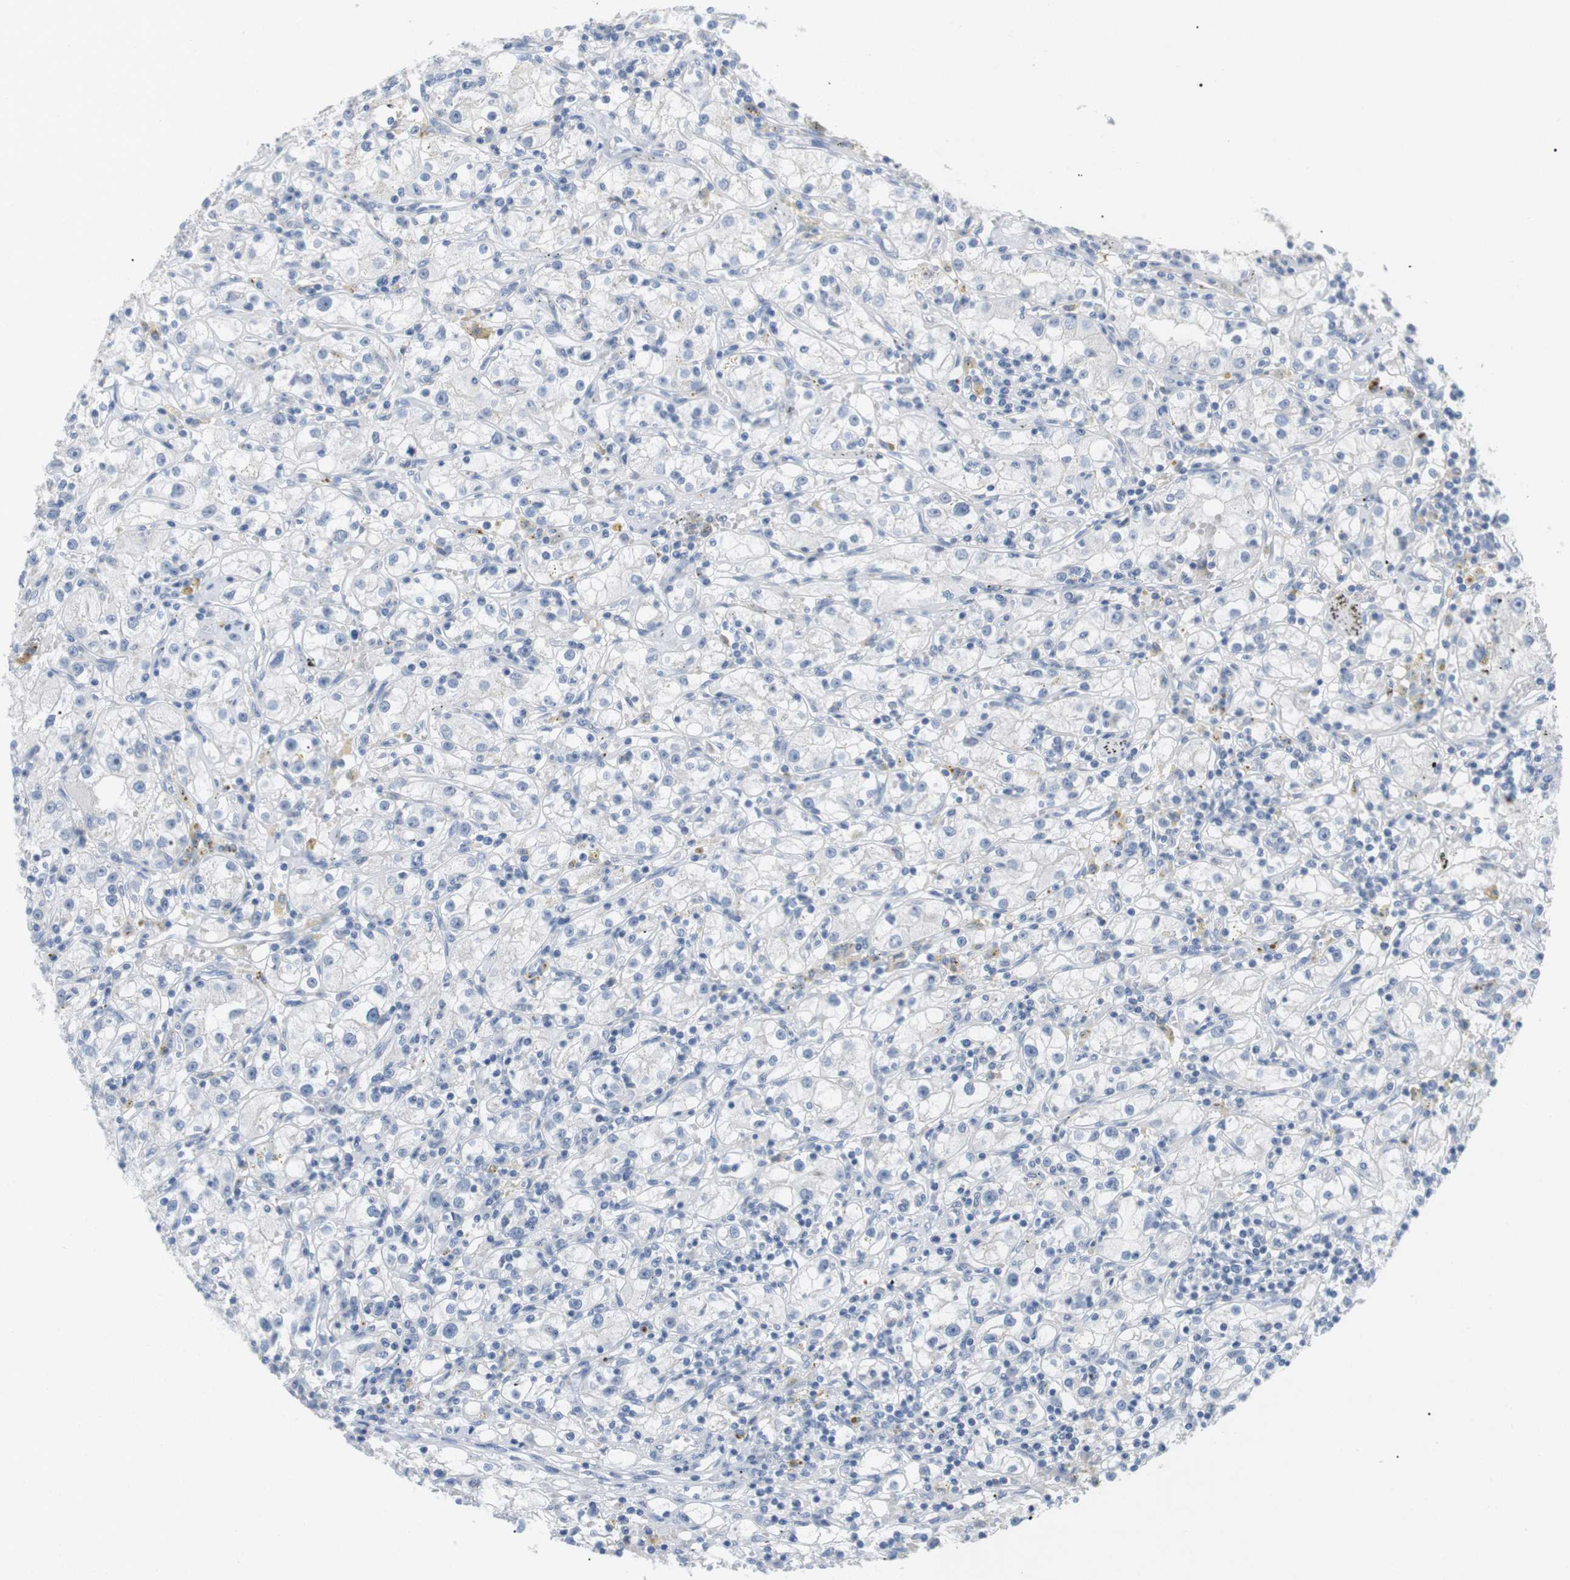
{"staining": {"intensity": "negative", "quantity": "none", "location": "none"}, "tissue": "renal cancer", "cell_type": "Tumor cells", "image_type": "cancer", "snomed": [{"axis": "morphology", "description": "Adenocarcinoma, NOS"}, {"axis": "topography", "description": "Kidney"}], "caption": "The photomicrograph reveals no staining of tumor cells in renal cancer. (DAB immunohistochemistry (IHC), high magnification).", "gene": "HBG2", "patient": {"sex": "male", "age": 56}}